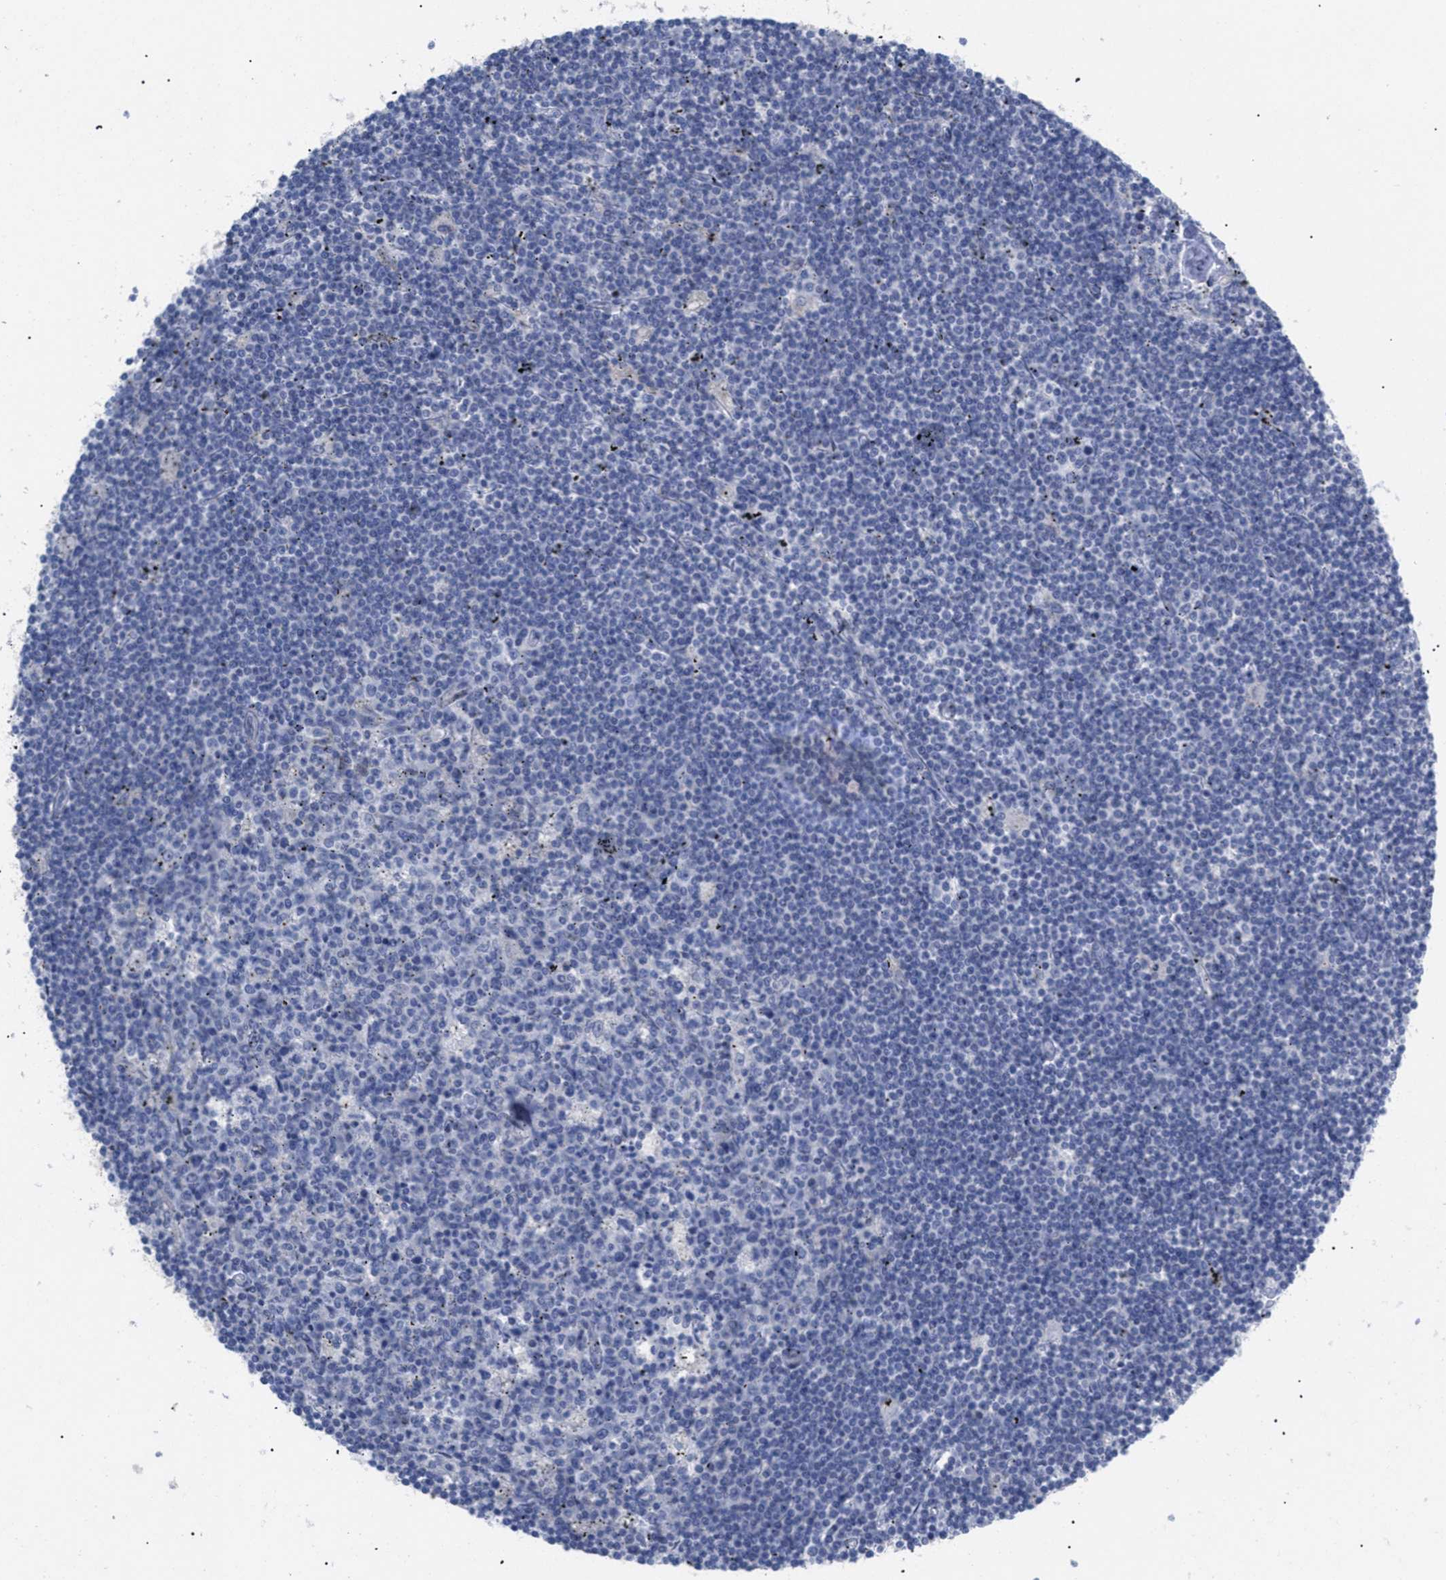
{"staining": {"intensity": "negative", "quantity": "none", "location": "none"}, "tissue": "lymphoma", "cell_type": "Tumor cells", "image_type": "cancer", "snomed": [{"axis": "morphology", "description": "Malignant lymphoma, non-Hodgkin's type, Low grade"}, {"axis": "topography", "description": "Spleen"}], "caption": "Immunohistochemistry (IHC) micrograph of neoplastic tissue: low-grade malignant lymphoma, non-Hodgkin's type stained with DAB (3,3'-diaminobenzidine) reveals no significant protein expression in tumor cells. Brightfield microscopy of immunohistochemistry stained with DAB (brown) and hematoxylin (blue), captured at high magnification.", "gene": "CAV3", "patient": {"sex": "male", "age": 76}}